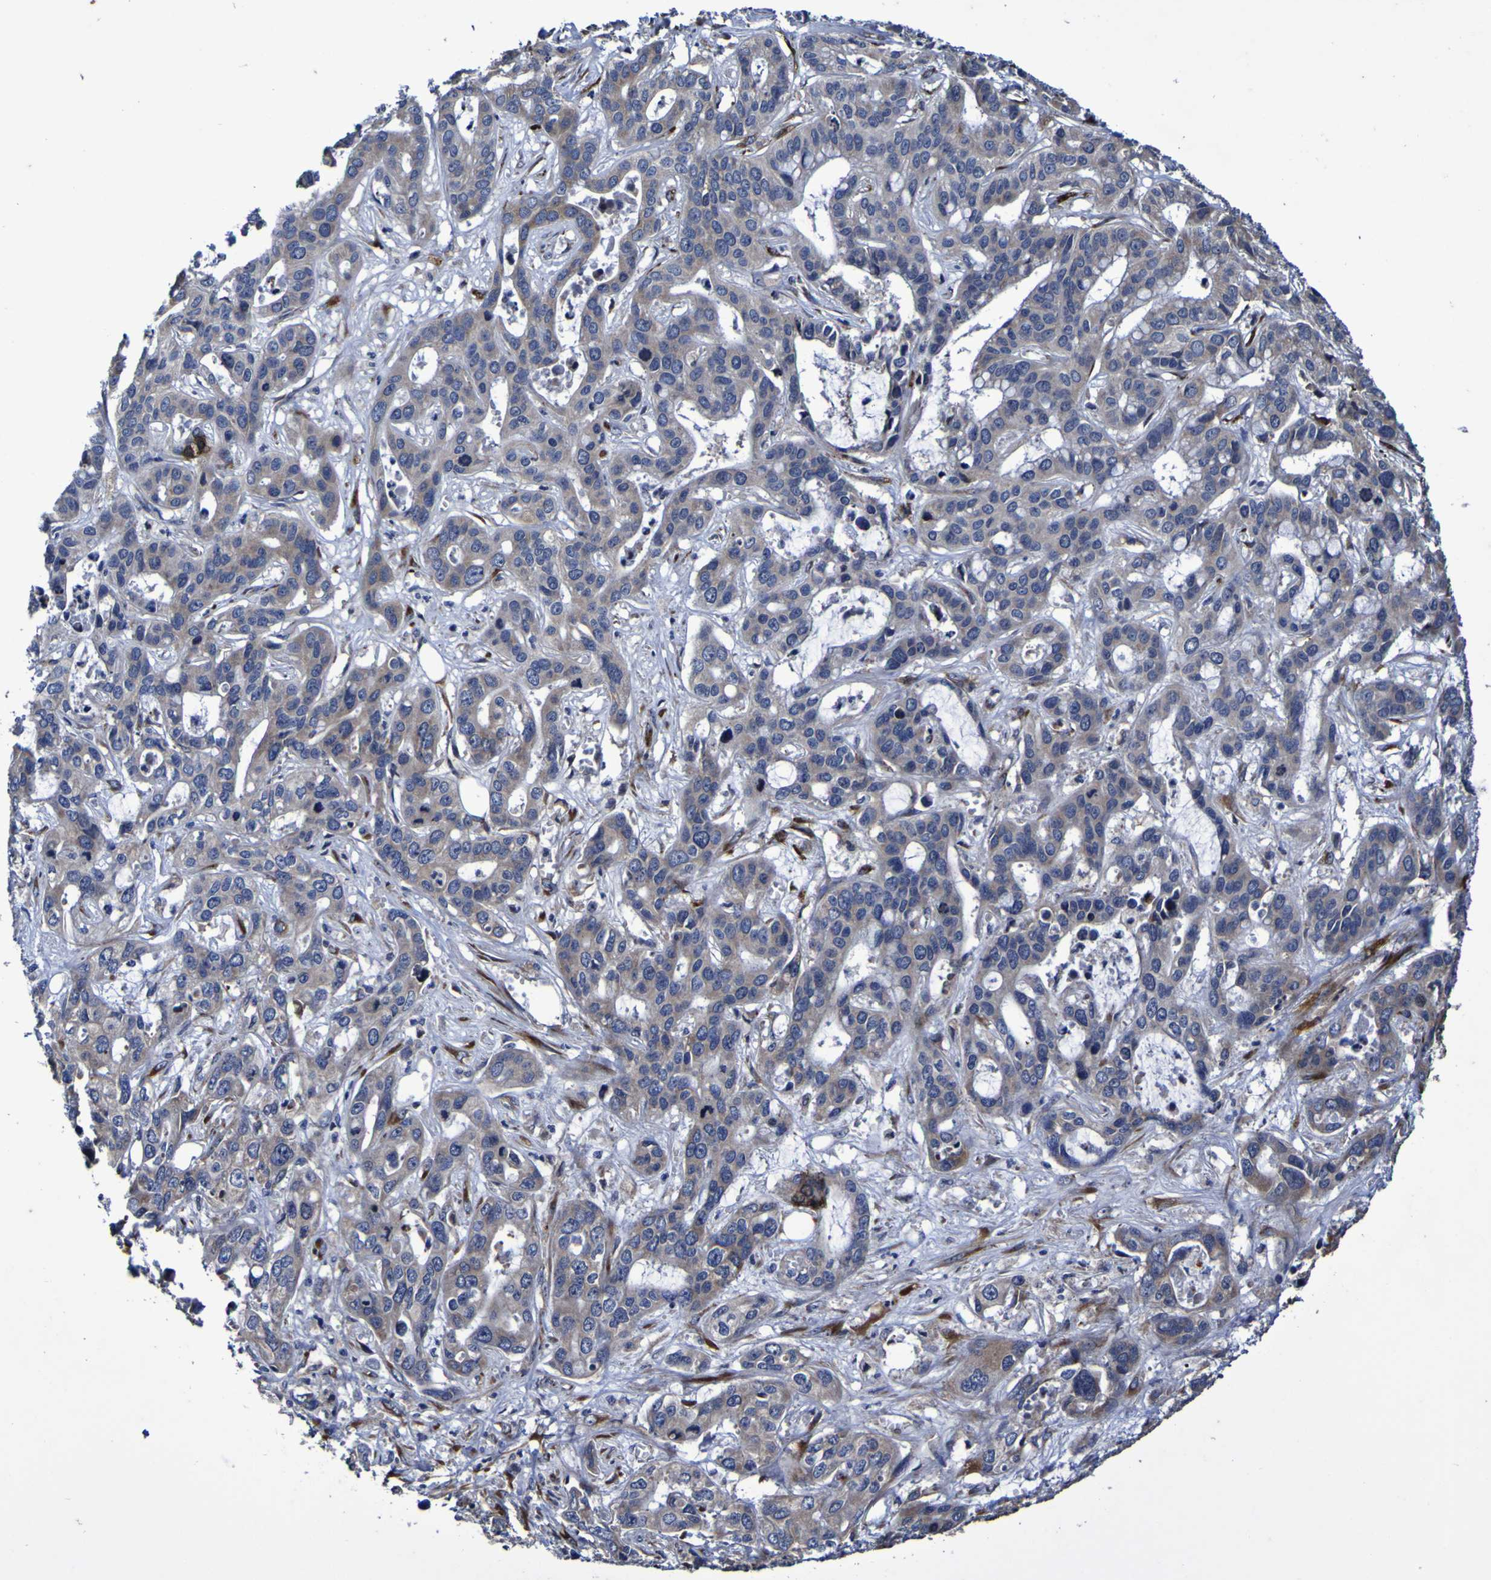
{"staining": {"intensity": "weak", "quantity": "25%-75%", "location": "cytoplasmic/membranous"}, "tissue": "liver cancer", "cell_type": "Tumor cells", "image_type": "cancer", "snomed": [{"axis": "morphology", "description": "Cholangiocarcinoma"}, {"axis": "topography", "description": "Liver"}], "caption": "Liver cholangiocarcinoma tissue exhibits weak cytoplasmic/membranous staining in about 25%-75% of tumor cells, visualized by immunohistochemistry. The protein of interest is shown in brown color, while the nuclei are stained blue.", "gene": "P3H1", "patient": {"sex": "female", "age": 65}}